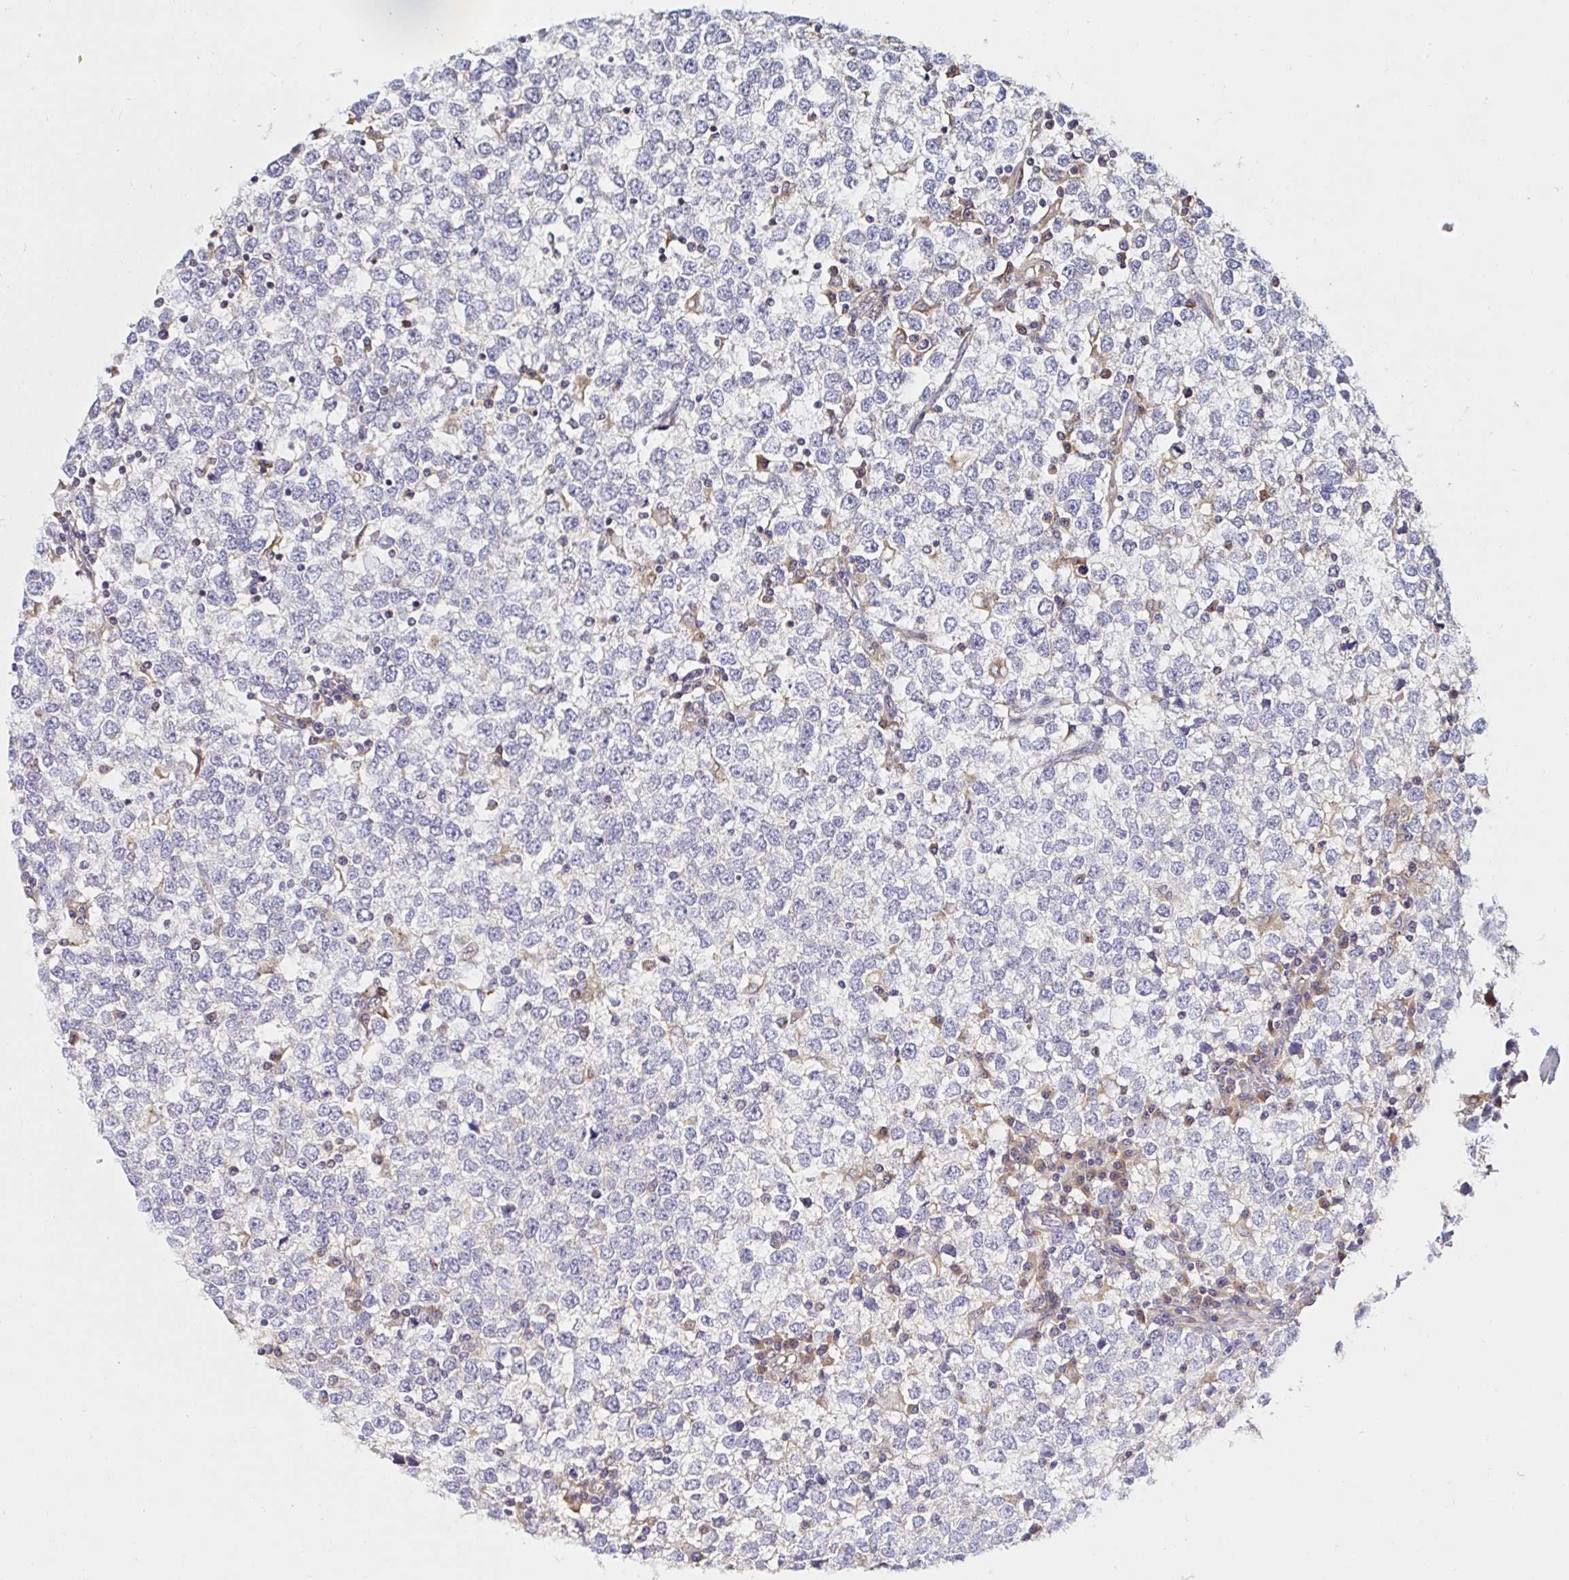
{"staining": {"intensity": "negative", "quantity": "none", "location": "none"}, "tissue": "testis cancer", "cell_type": "Tumor cells", "image_type": "cancer", "snomed": [{"axis": "morphology", "description": "Seminoma, NOS"}, {"axis": "topography", "description": "Testis"}], "caption": "Photomicrograph shows no significant protein staining in tumor cells of testis seminoma. Brightfield microscopy of IHC stained with DAB (3,3'-diaminobenzidine) (brown) and hematoxylin (blue), captured at high magnification.", "gene": "RSRP1", "patient": {"sex": "male", "age": 65}}